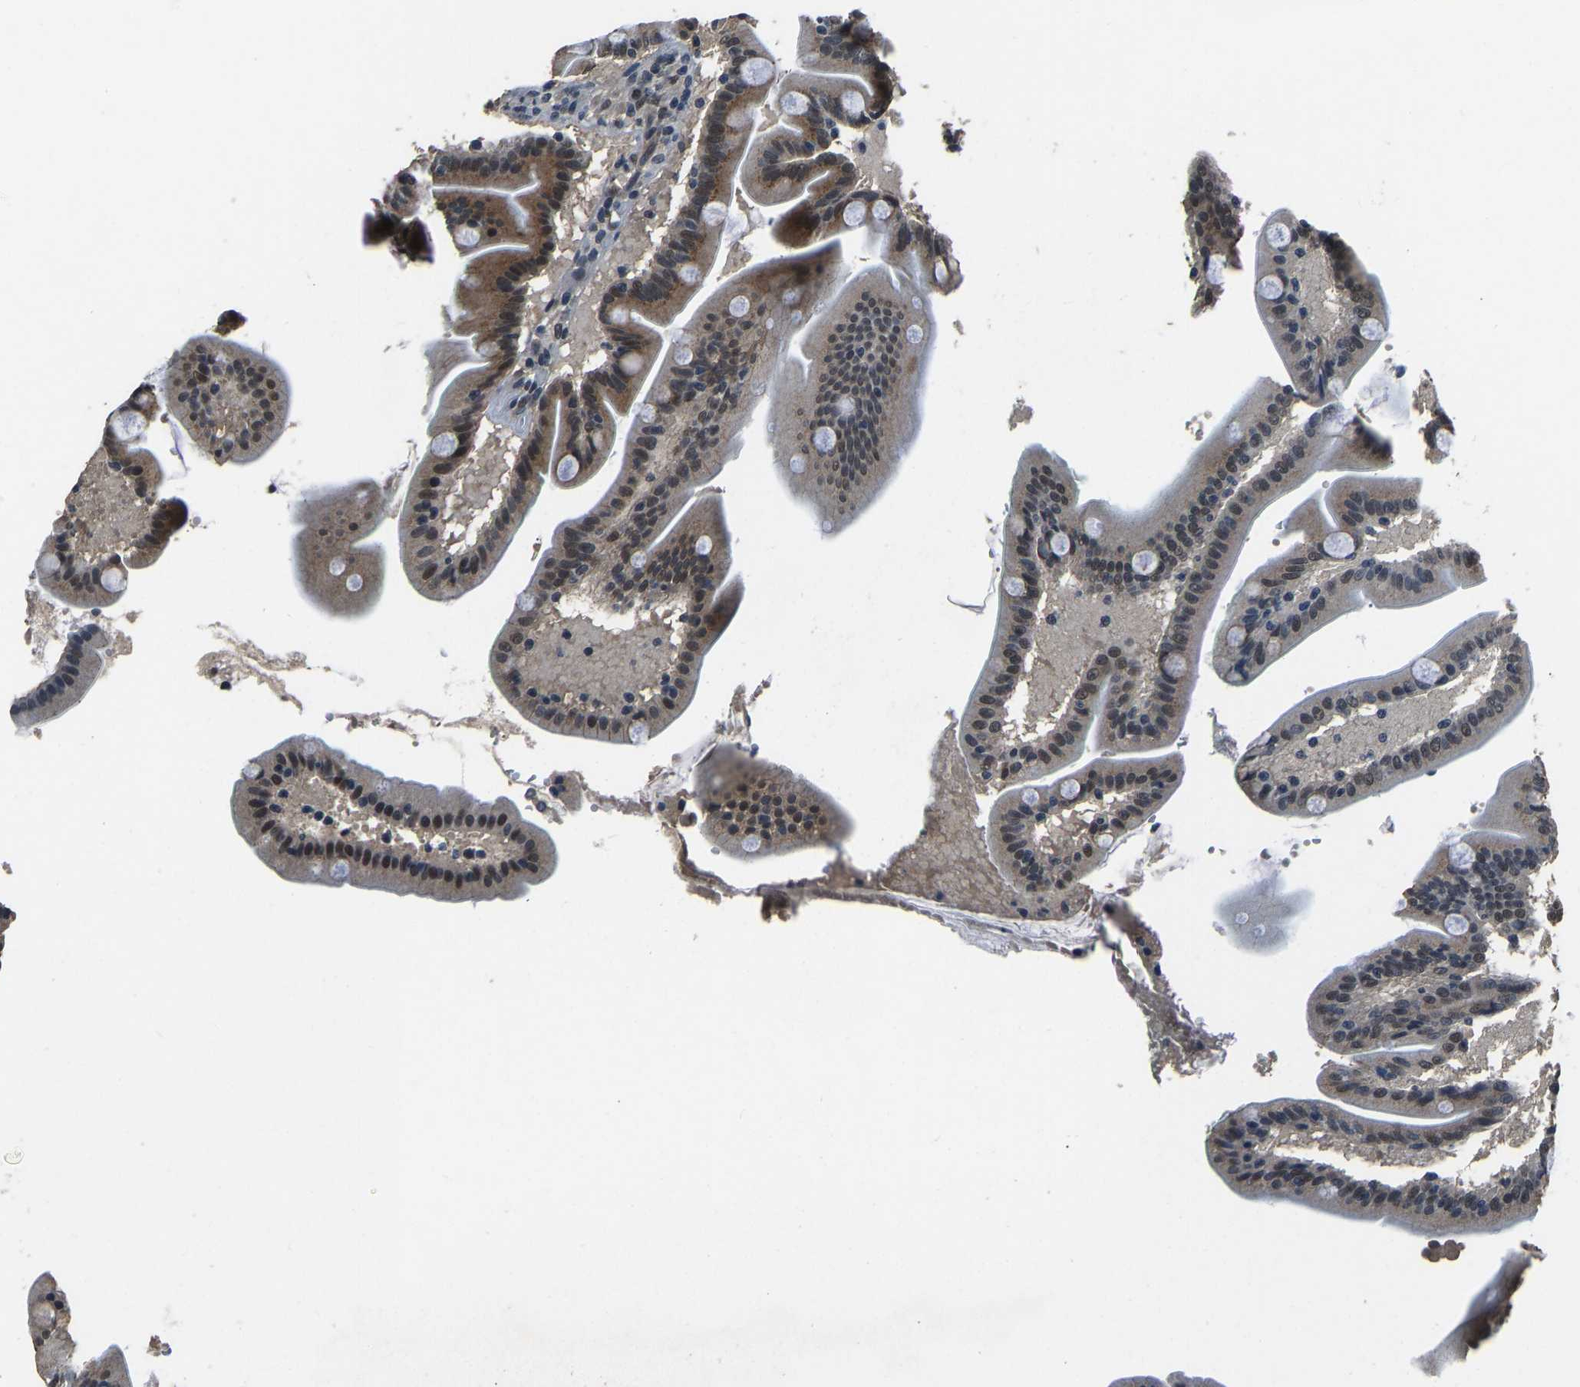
{"staining": {"intensity": "moderate", "quantity": "25%-75%", "location": "cytoplasmic/membranous,nuclear"}, "tissue": "duodenum", "cell_type": "Glandular cells", "image_type": "normal", "snomed": [{"axis": "morphology", "description": "Normal tissue, NOS"}, {"axis": "topography", "description": "Duodenum"}], "caption": "DAB immunohistochemical staining of unremarkable duodenum demonstrates moderate cytoplasmic/membranous,nuclear protein staining in approximately 25%-75% of glandular cells.", "gene": "TOX4", "patient": {"sex": "male", "age": 54}}